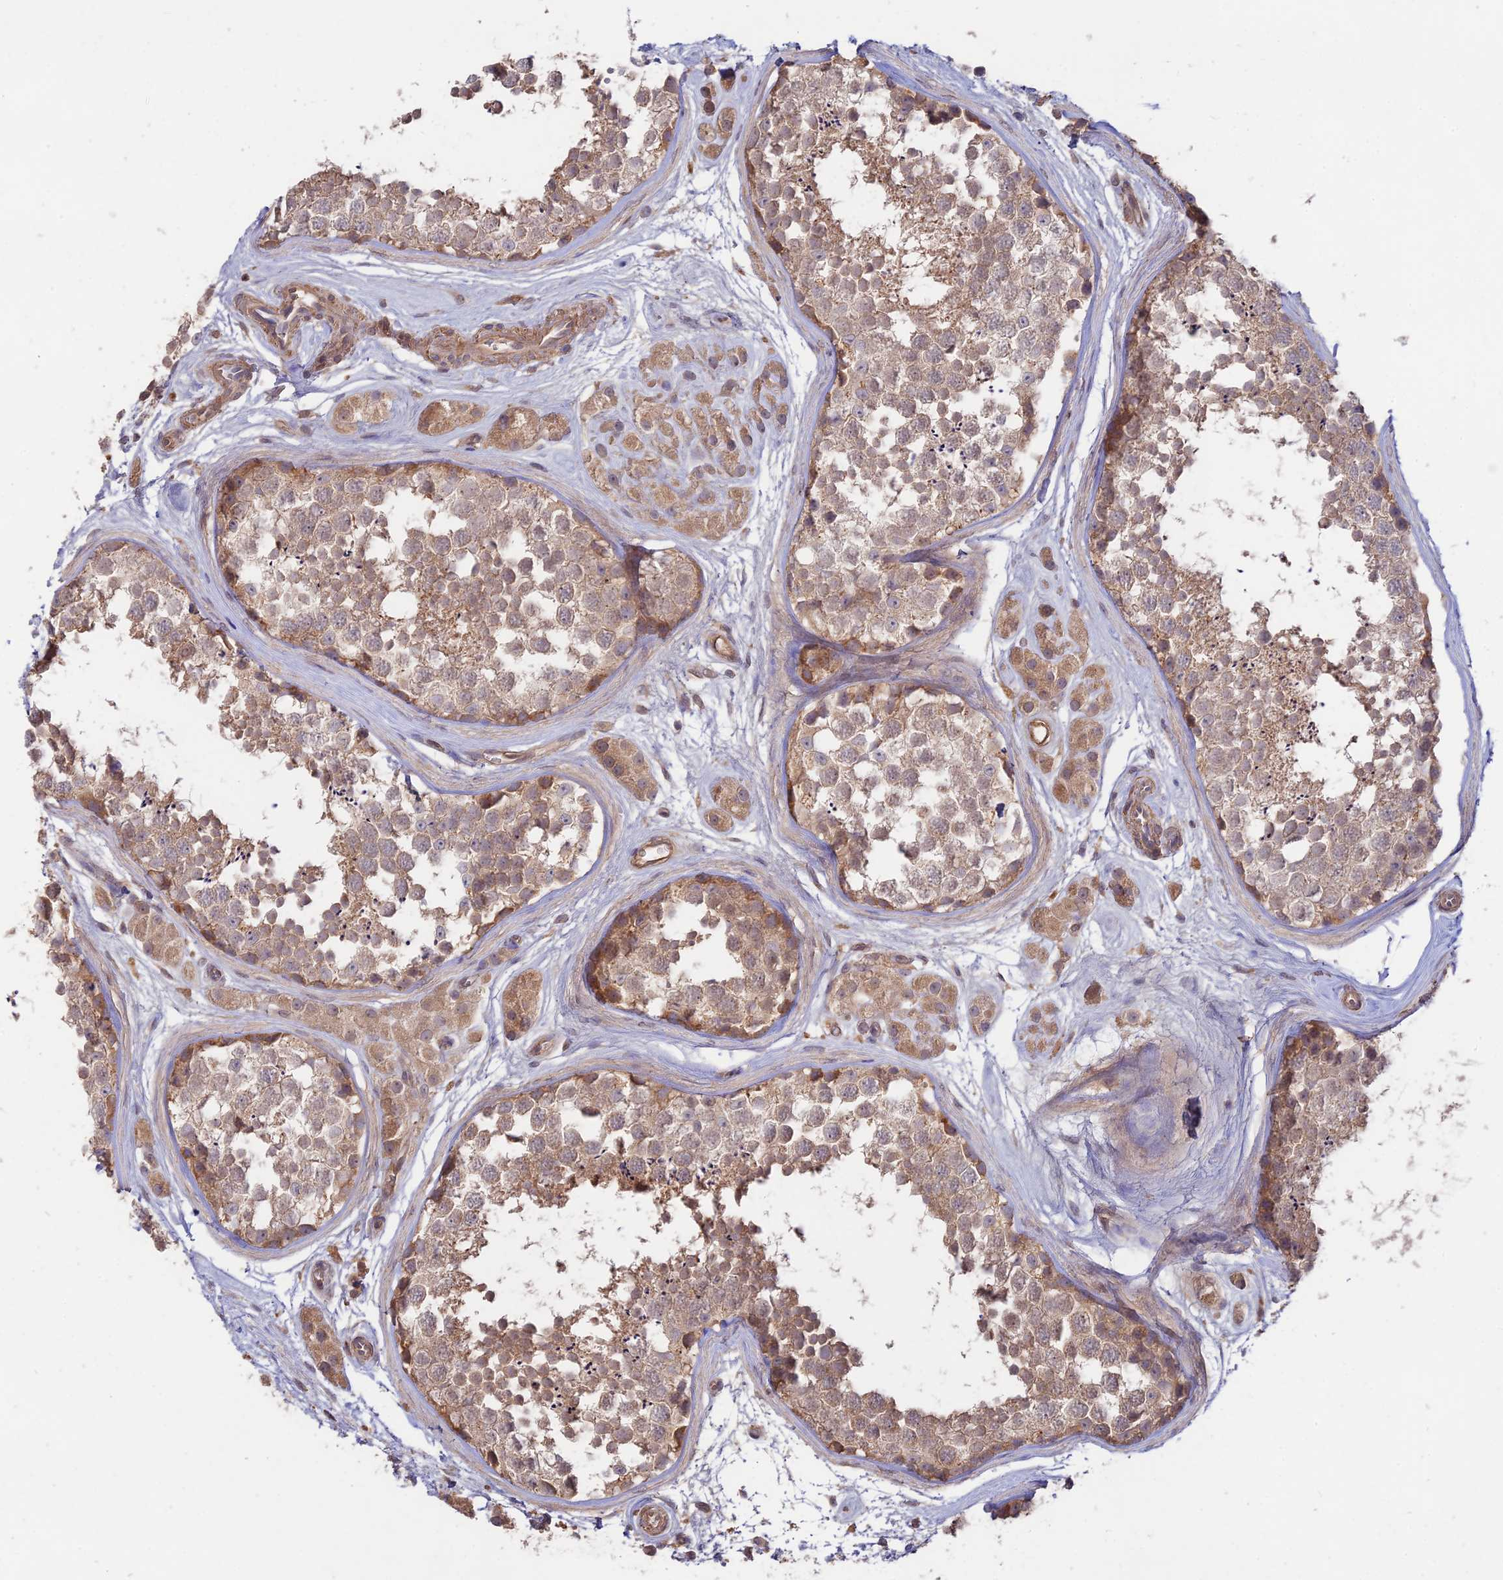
{"staining": {"intensity": "weak", "quantity": ">75%", "location": "cytoplasmic/membranous"}, "tissue": "testis", "cell_type": "Cells in seminiferous ducts", "image_type": "normal", "snomed": [{"axis": "morphology", "description": "Normal tissue, NOS"}, {"axis": "topography", "description": "Testis"}], "caption": "An immunohistochemistry micrograph of normal tissue is shown. Protein staining in brown highlights weak cytoplasmic/membranous positivity in testis within cells in seminiferous ducts. The staining was performed using DAB (3,3'-diaminobenzidine) to visualize the protein expression in brown, while the nuclei were stained in blue with hematoxylin (Magnification: 20x).", "gene": "CLCF1", "patient": {"sex": "male", "age": 56}}